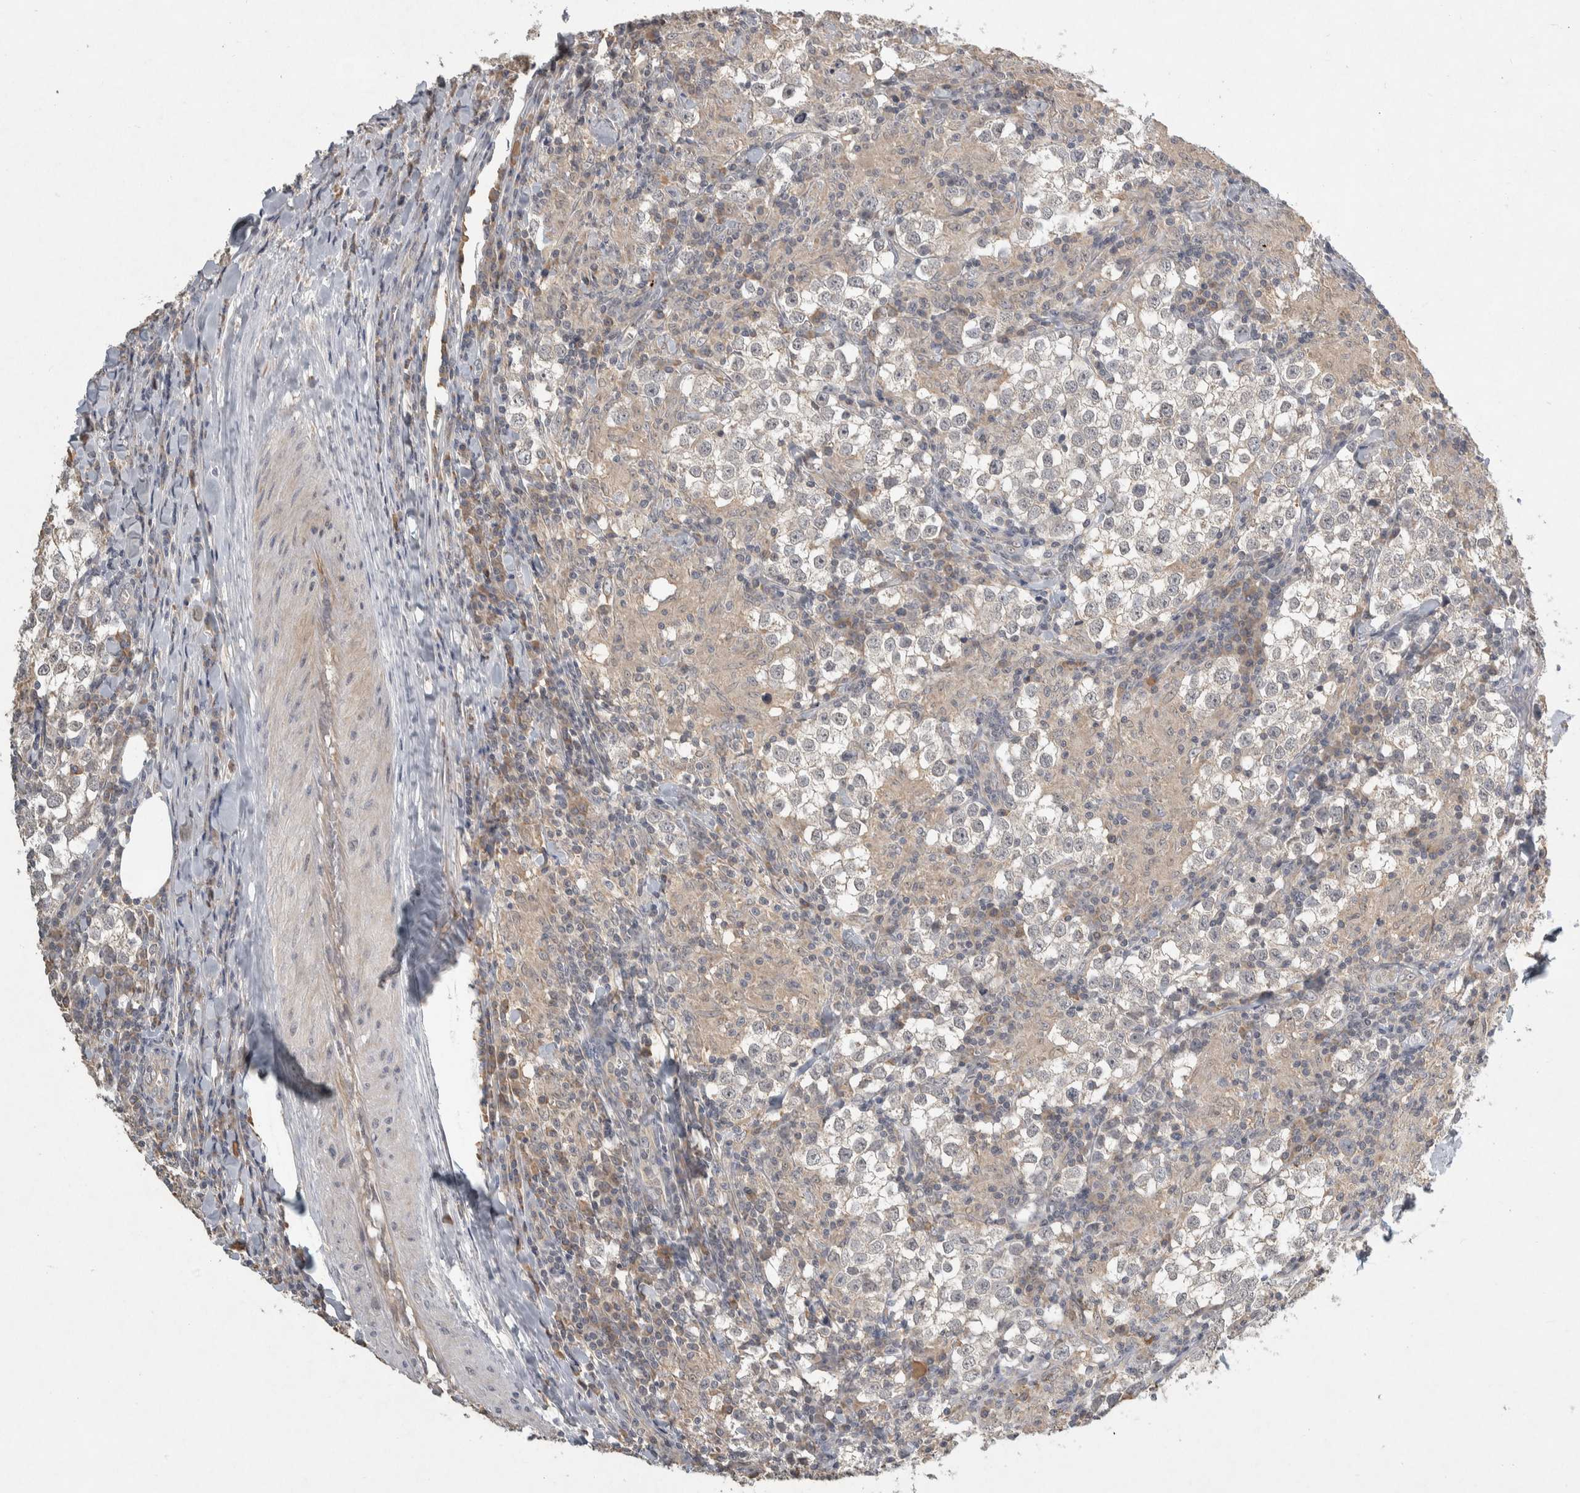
{"staining": {"intensity": "negative", "quantity": "none", "location": "none"}, "tissue": "testis cancer", "cell_type": "Tumor cells", "image_type": "cancer", "snomed": [{"axis": "morphology", "description": "Seminoma, NOS"}, {"axis": "morphology", "description": "Carcinoma, Embryonal, NOS"}, {"axis": "topography", "description": "Testis"}], "caption": "Immunohistochemistry of seminoma (testis) reveals no expression in tumor cells.", "gene": "EIF3H", "patient": {"sex": "male", "age": 36}}